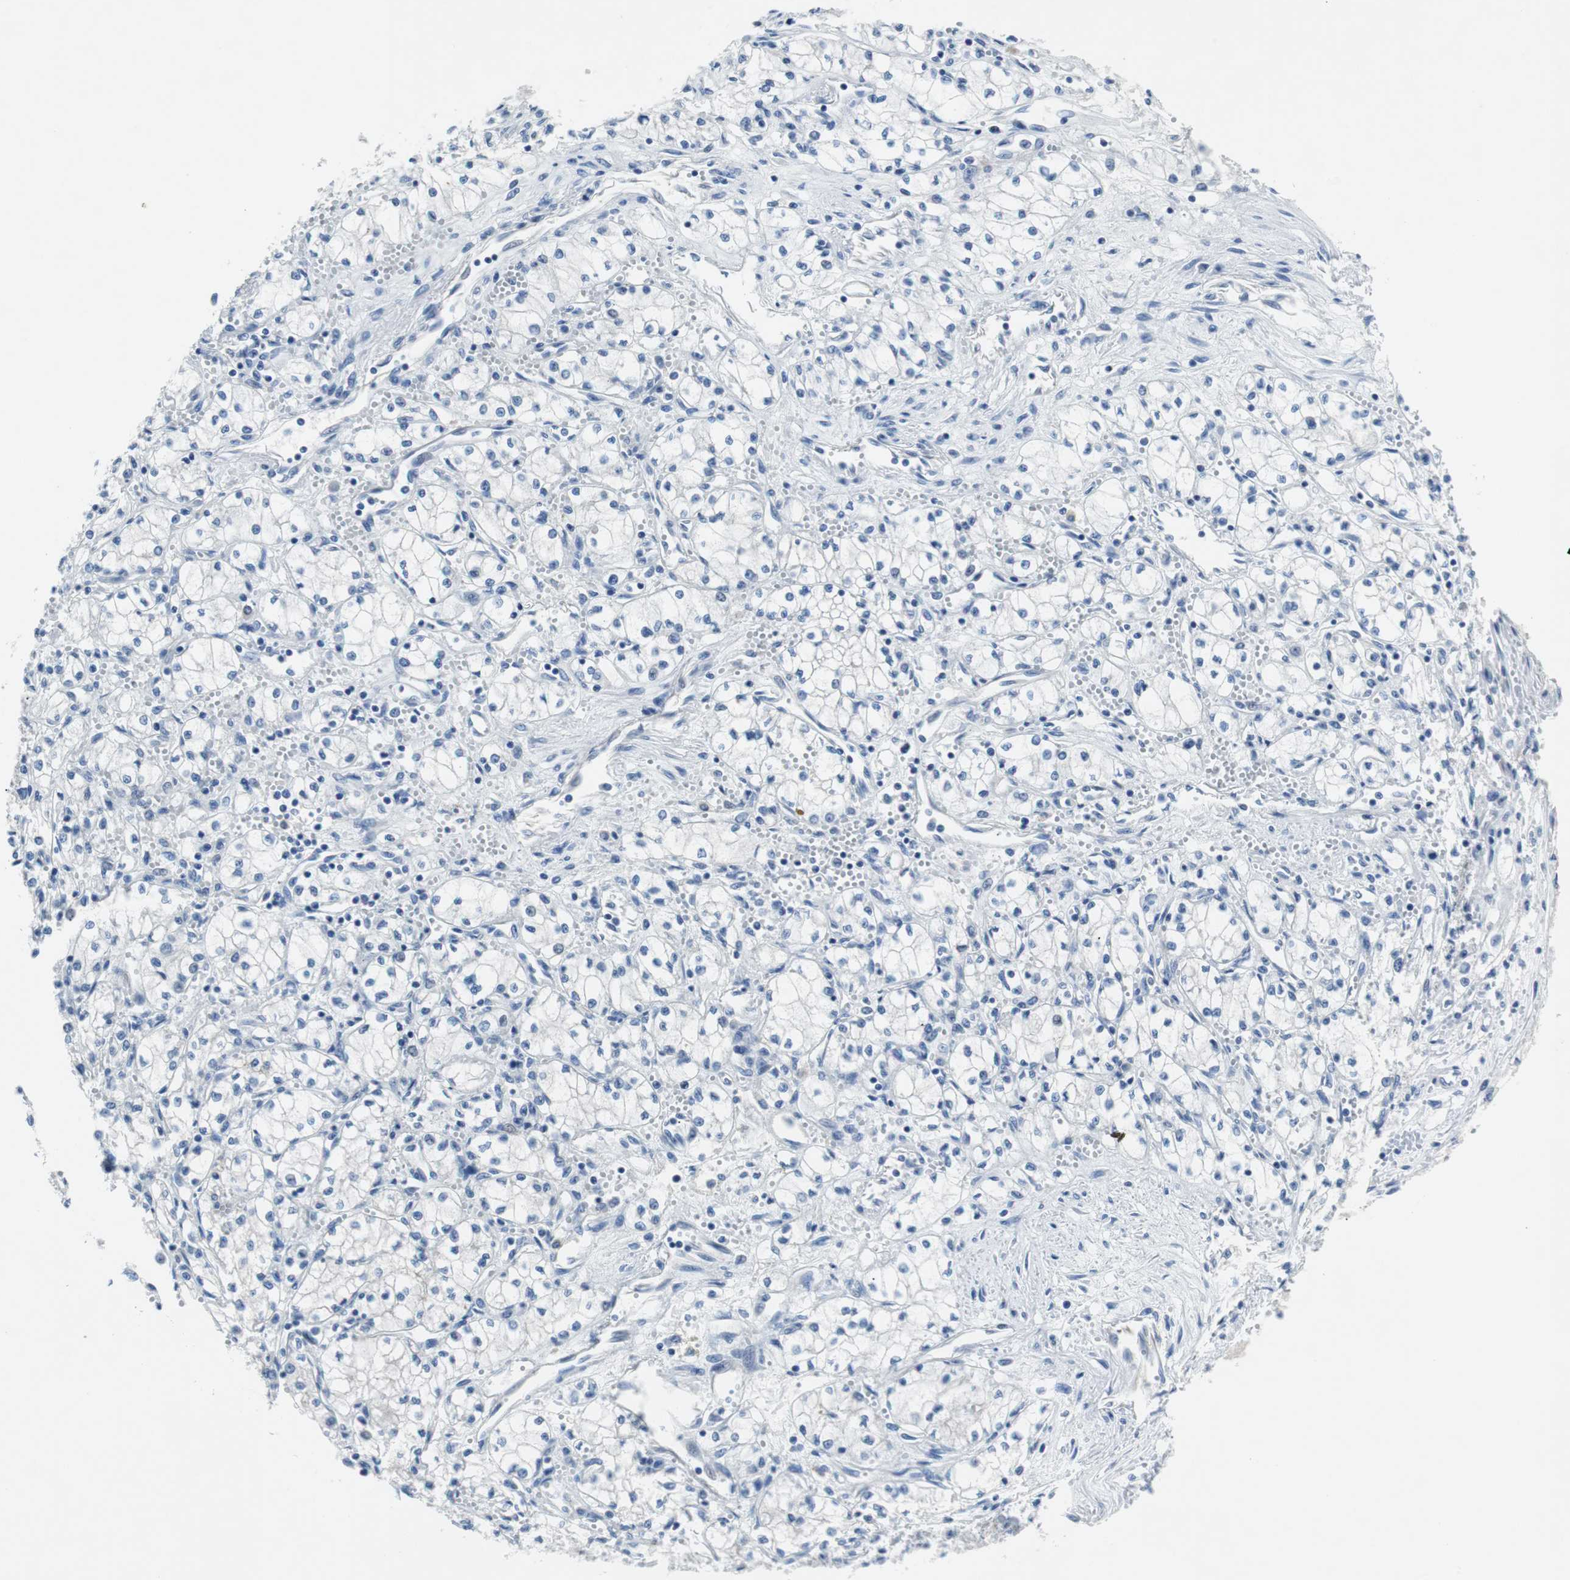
{"staining": {"intensity": "negative", "quantity": "none", "location": "none"}, "tissue": "renal cancer", "cell_type": "Tumor cells", "image_type": "cancer", "snomed": [{"axis": "morphology", "description": "Normal tissue, NOS"}, {"axis": "morphology", "description": "Adenocarcinoma, NOS"}, {"axis": "topography", "description": "Kidney"}], "caption": "Immunohistochemistry (IHC) histopathology image of neoplastic tissue: human adenocarcinoma (renal) stained with DAB (3,3'-diaminobenzidine) shows no significant protein staining in tumor cells.", "gene": "EEF2K", "patient": {"sex": "male", "age": 59}}